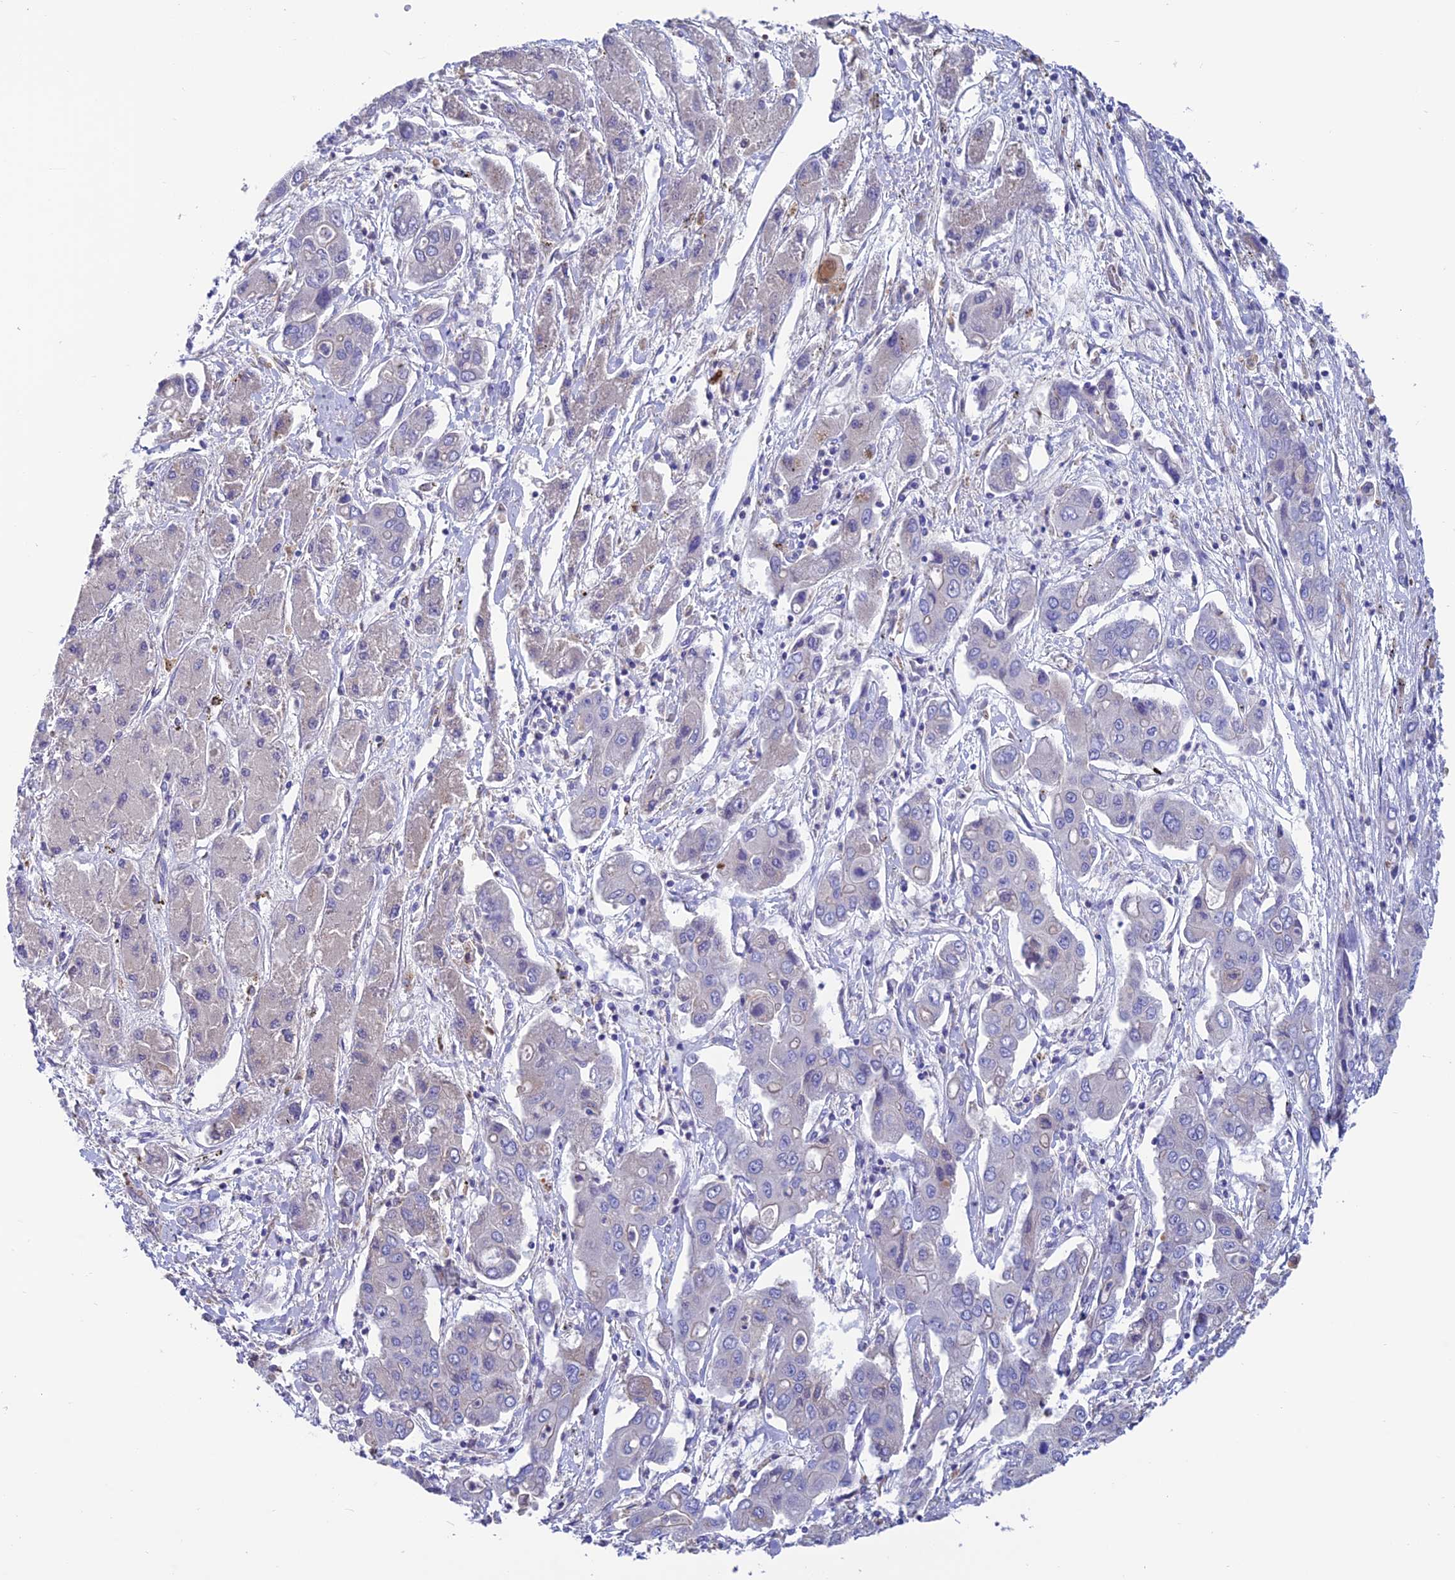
{"staining": {"intensity": "negative", "quantity": "none", "location": "none"}, "tissue": "liver cancer", "cell_type": "Tumor cells", "image_type": "cancer", "snomed": [{"axis": "morphology", "description": "Cholangiocarcinoma"}, {"axis": "topography", "description": "Liver"}], "caption": "Immunohistochemistry micrograph of neoplastic tissue: human liver cholangiocarcinoma stained with DAB (3,3'-diaminobenzidine) demonstrates no significant protein staining in tumor cells.", "gene": "FAM178B", "patient": {"sex": "male", "age": 67}}